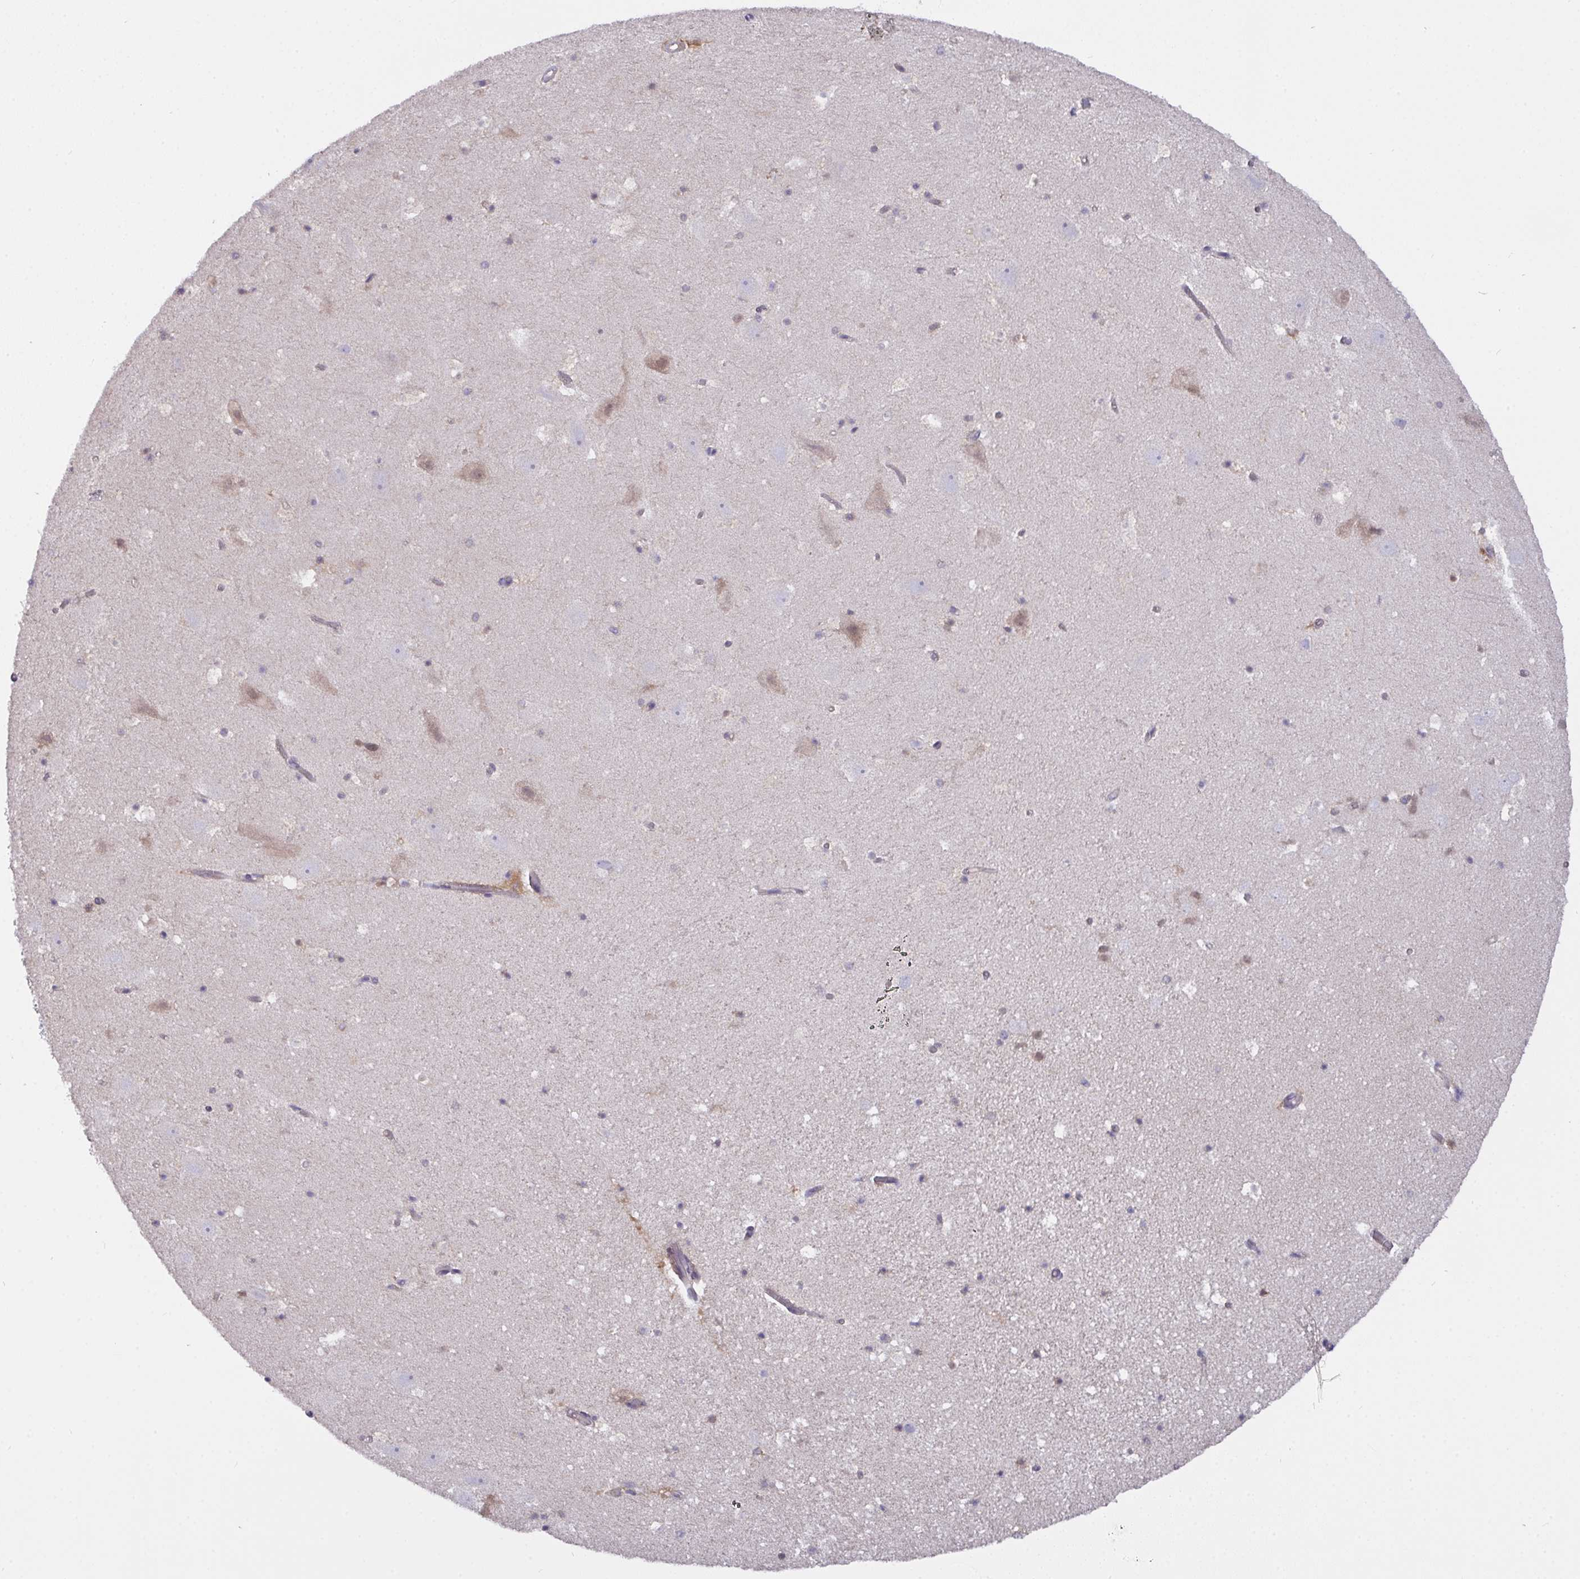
{"staining": {"intensity": "negative", "quantity": "none", "location": "none"}, "tissue": "hippocampus", "cell_type": "Glial cells", "image_type": "normal", "snomed": [{"axis": "morphology", "description": "Normal tissue, NOS"}, {"axis": "topography", "description": "Hippocampus"}], "caption": "This is an immunohistochemistry (IHC) histopathology image of normal hippocampus. There is no positivity in glial cells.", "gene": "L3HYPDH", "patient": {"sex": "female", "age": 42}}